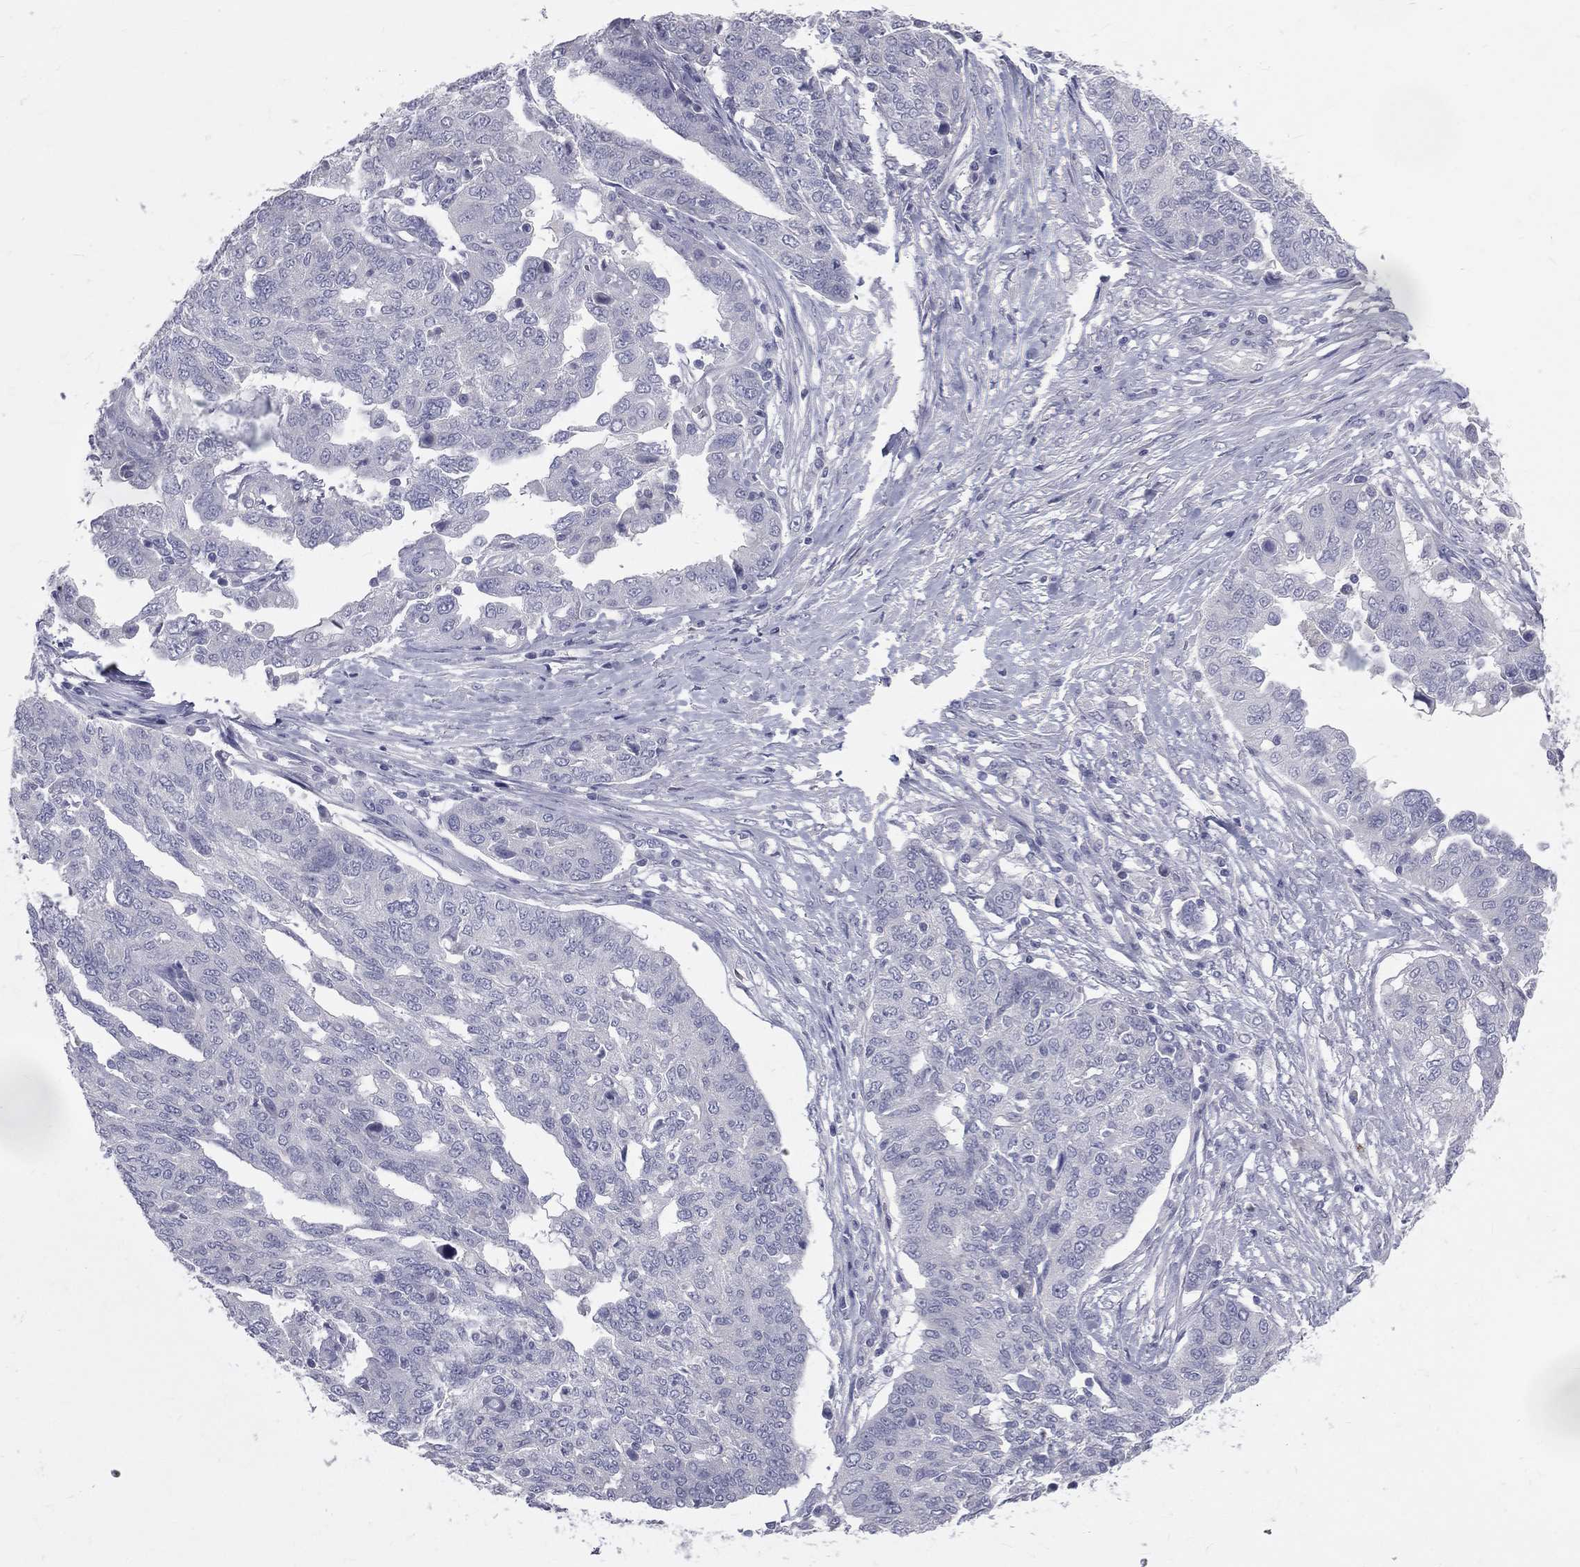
{"staining": {"intensity": "negative", "quantity": "none", "location": "none"}, "tissue": "ovarian cancer", "cell_type": "Tumor cells", "image_type": "cancer", "snomed": [{"axis": "morphology", "description": "Cystadenocarcinoma, serous, NOS"}, {"axis": "topography", "description": "Ovary"}], "caption": "This is a micrograph of IHC staining of serous cystadenocarcinoma (ovarian), which shows no staining in tumor cells.", "gene": "TFPI2", "patient": {"sex": "female", "age": 67}}